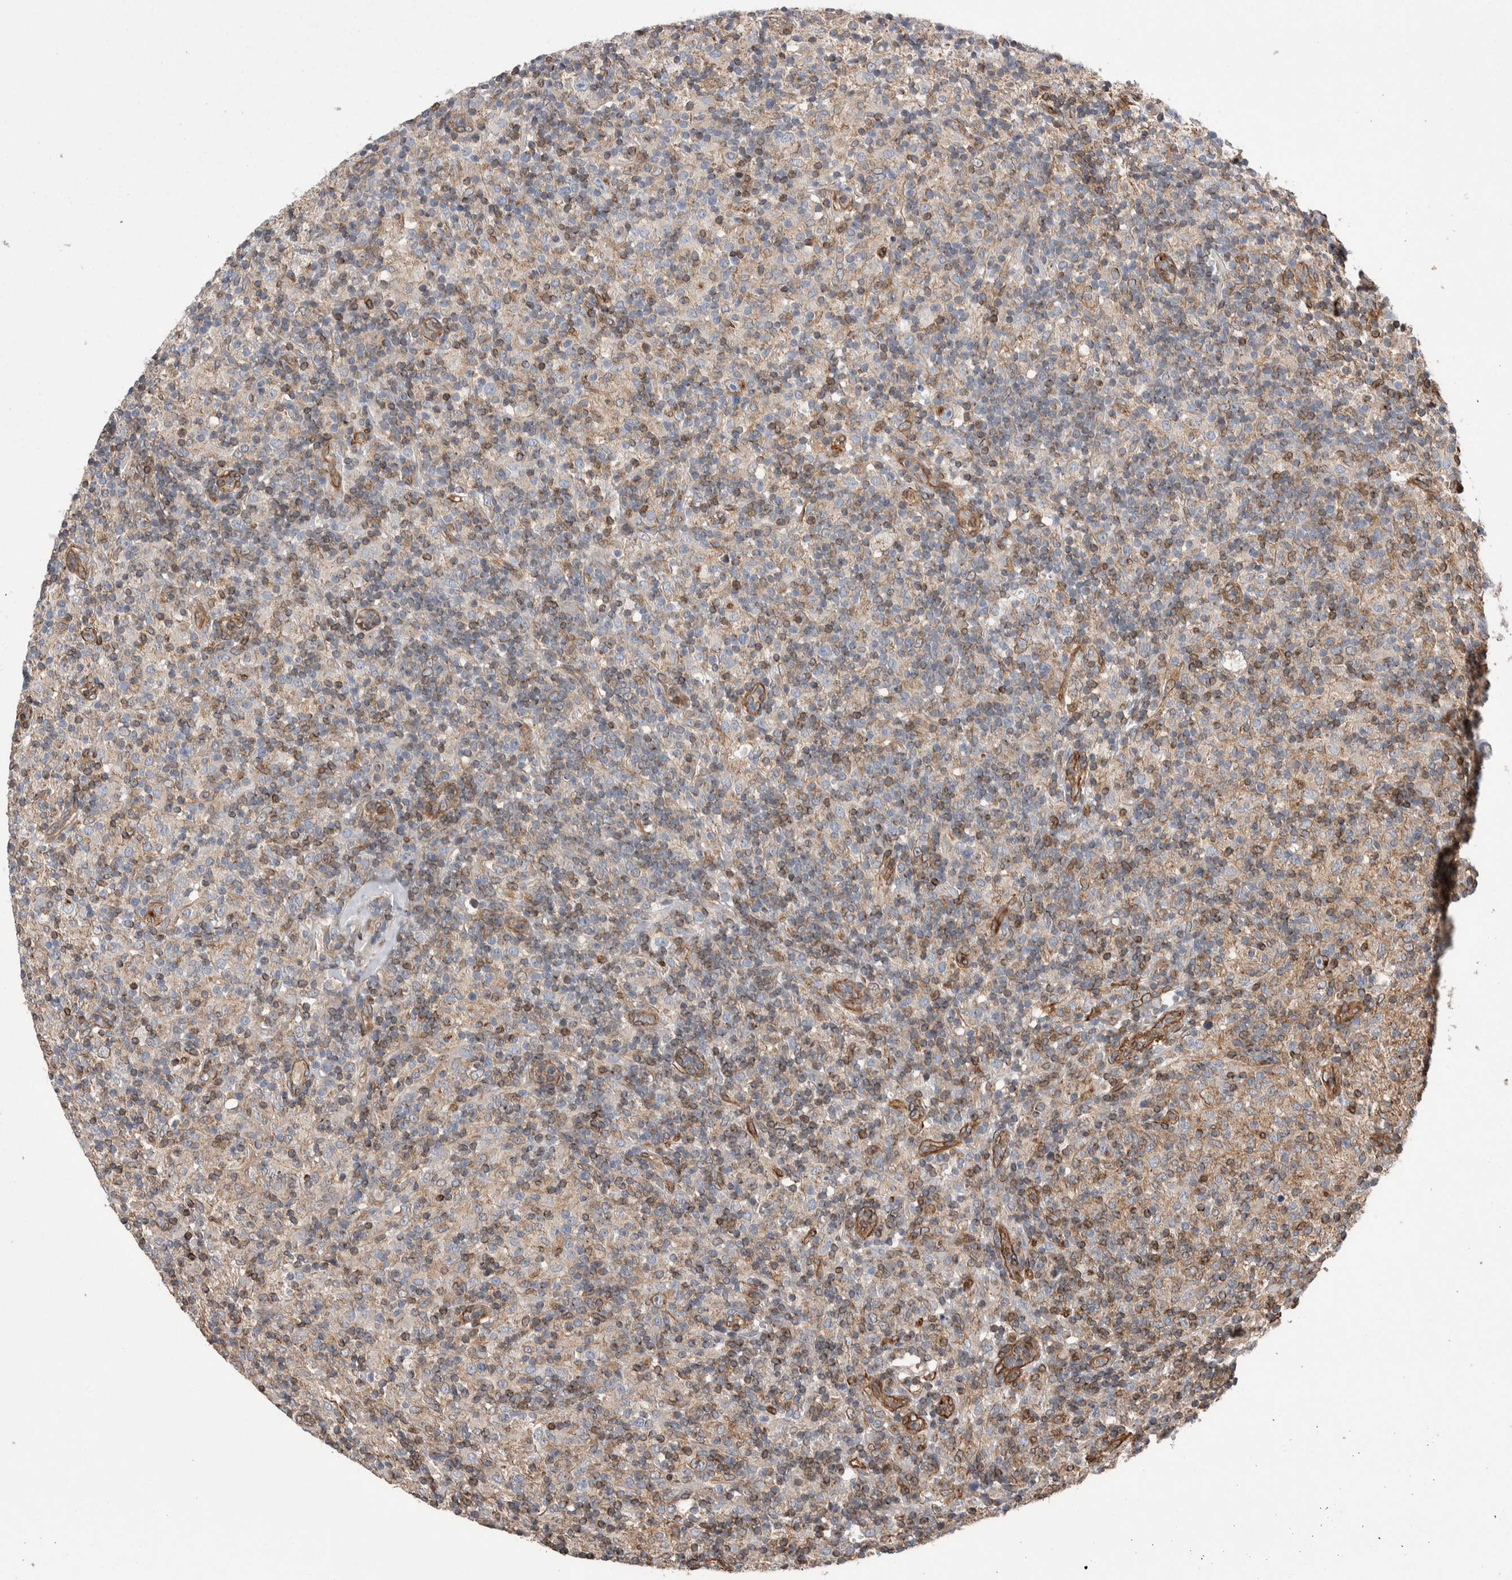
{"staining": {"intensity": "moderate", "quantity": "<25%", "location": "cytoplasmic/membranous"}, "tissue": "lymphoma", "cell_type": "Tumor cells", "image_type": "cancer", "snomed": [{"axis": "morphology", "description": "Hodgkin's disease, NOS"}, {"axis": "topography", "description": "Lymph node"}], "caption": "Immunohistochemistry (DAB) staining of human lymphoma shows moderate cytoplasmic/membranous protein staining in about <25% of tumor cells.", "gene": "KIF12", "patient": {"sex": "male", "age": 70}}